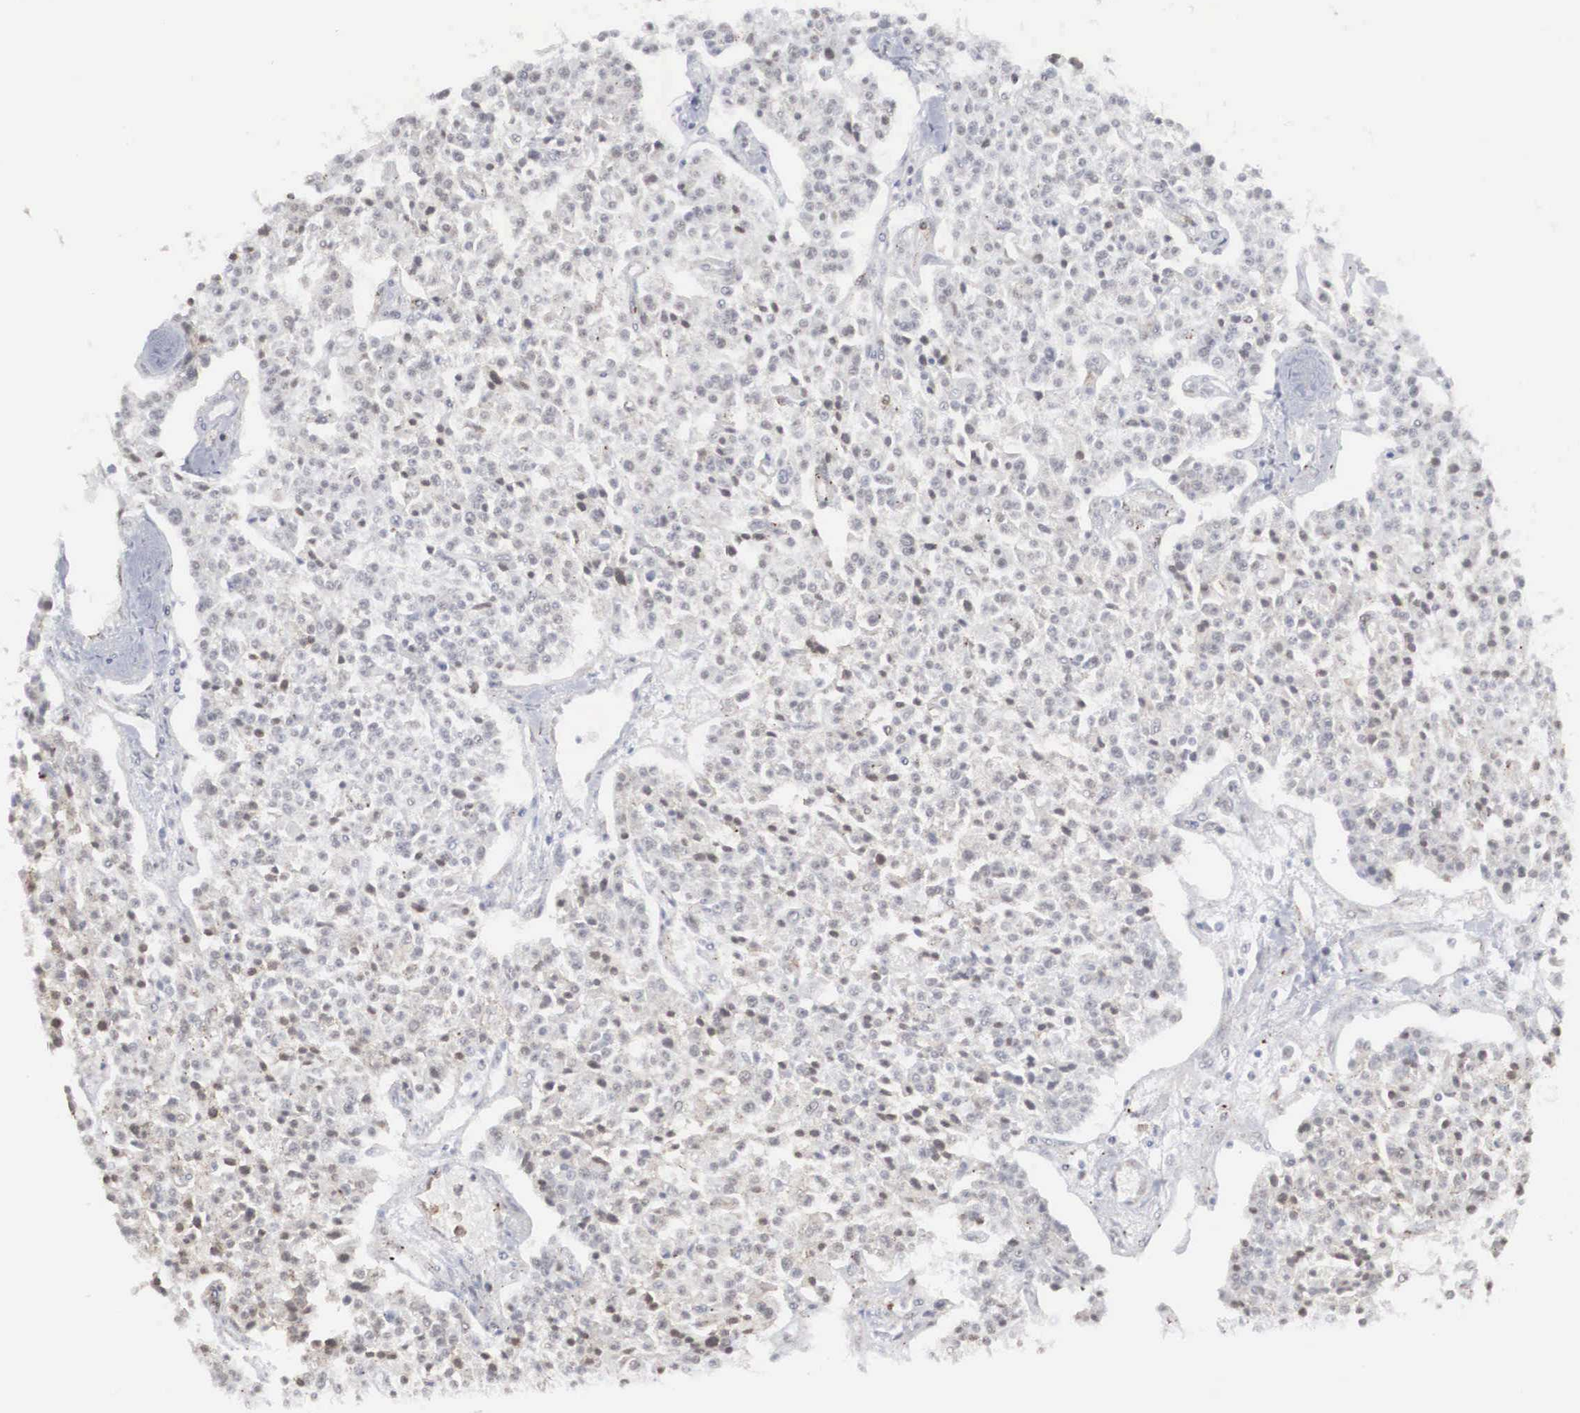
{"staining": {"intensity": "weak", "quantity": "25%-75%", "location": "nuclear"}, "tissue": "carcinoid", "cell_type": "Tumor cells", "image_type": "cancer", "snomed": [{"axis": "morphology", "description": "Carcinoid, malignant, NOS"}, {"axis": "topography", "description": "Stomach"}], "caption": "IHC image of neoplastic tissue: carcinoid stained using immunohistochemistry exhibits low levels of weak protein expression localized specifically in the nuclear of tumor cells, appearing as a nuclear brown color.", "gene": "AUTS2", "patient": {"sex": "female", "age": 76}}